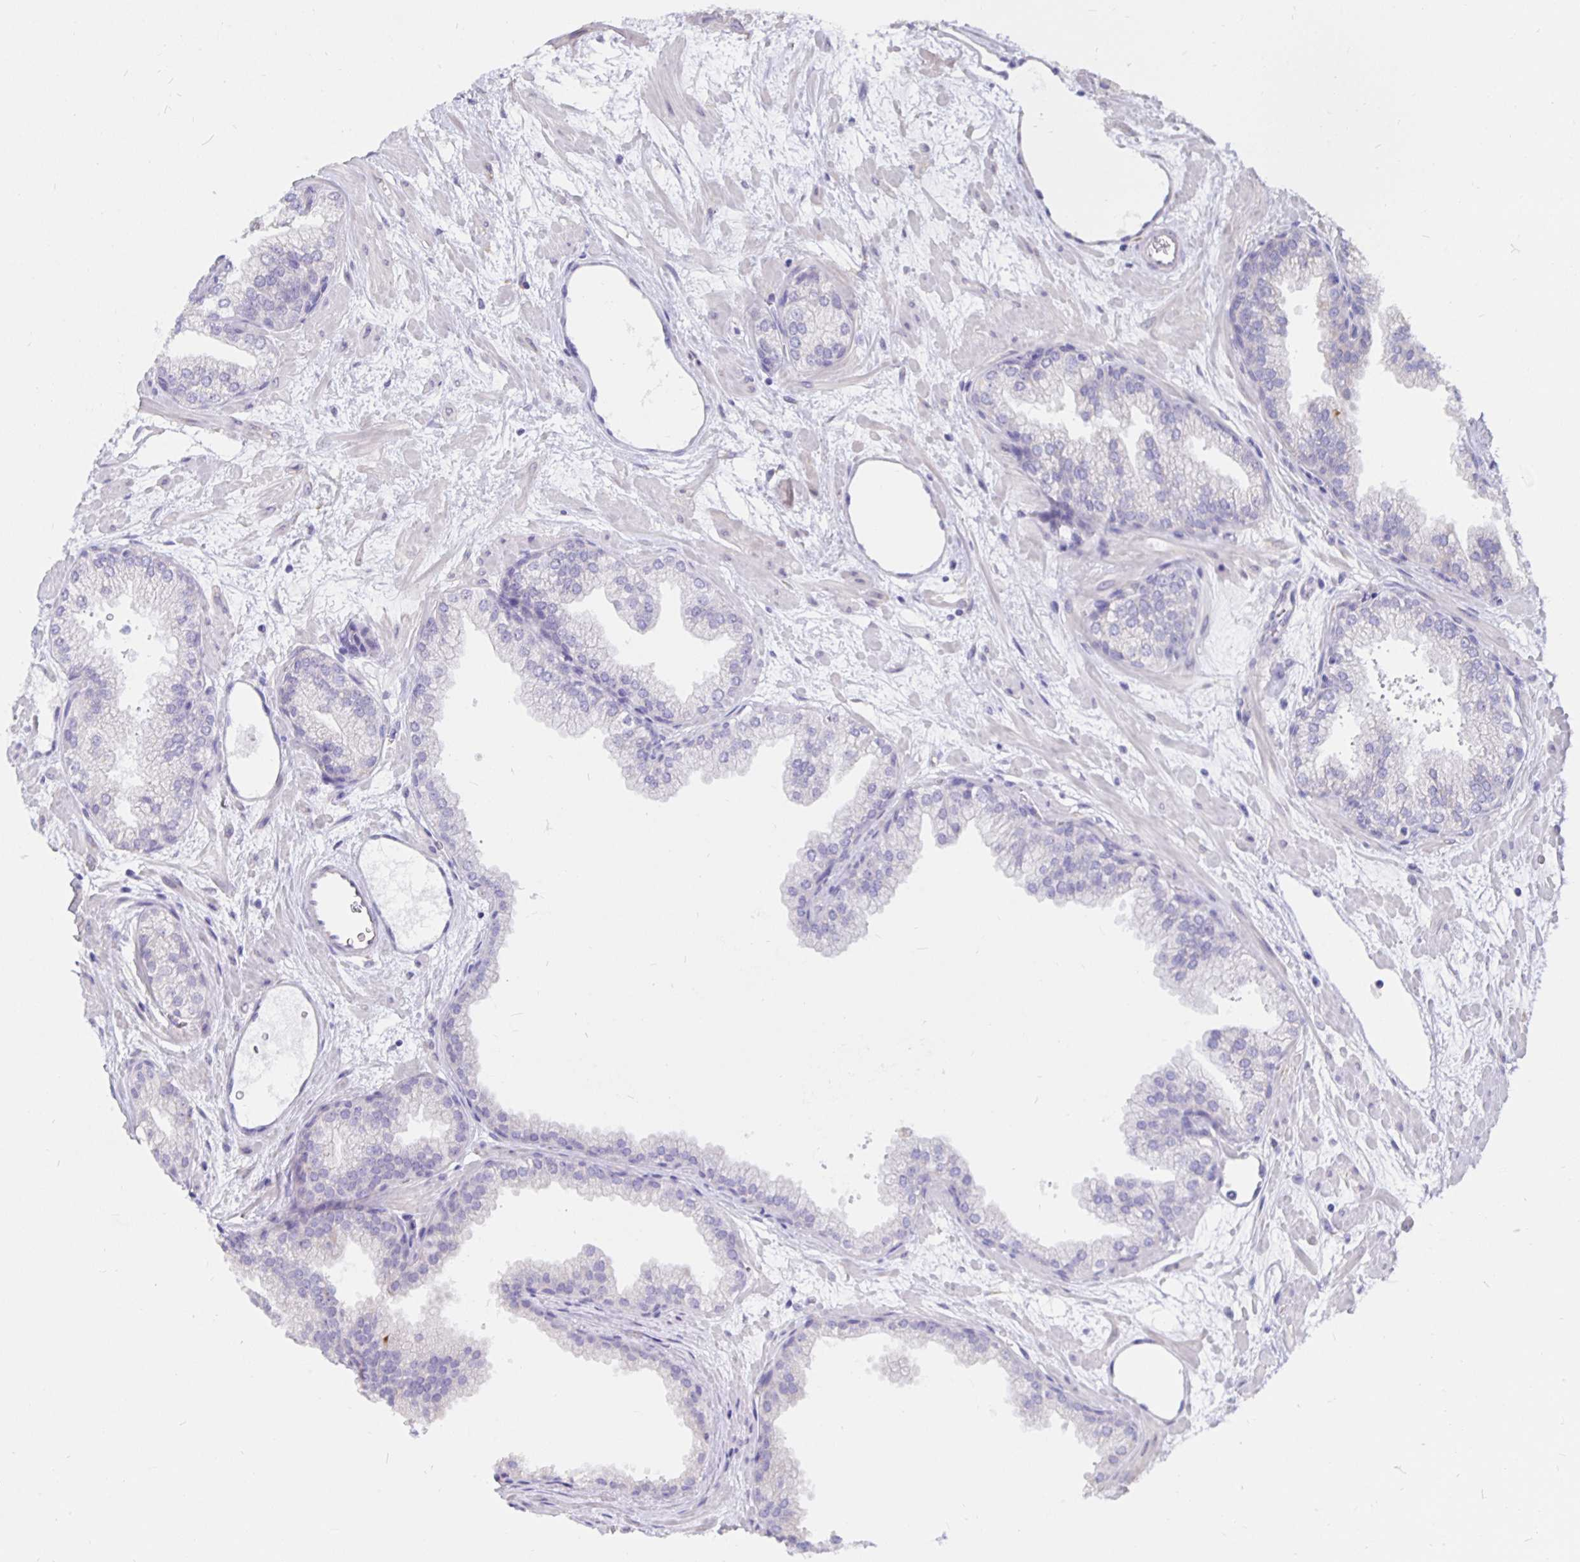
{"staining": {"intensity": "negative", "quantity": "none", "location": "none"}, "tissue": "prostate", "cell_type": "Glandular cells", "image_type": "normal", "snomed": [{"axis": "morphology", "description": "Normal tissue, NOS"}, {"axis": "topography", "description": "Prostate"}], "caption": "Immunohistochemistry (IHC) of unremarkable prostate demonstrates no expression in glandular cells.", "gene": "DNAI2", "patient": {"sex": "male", "age": 37}}